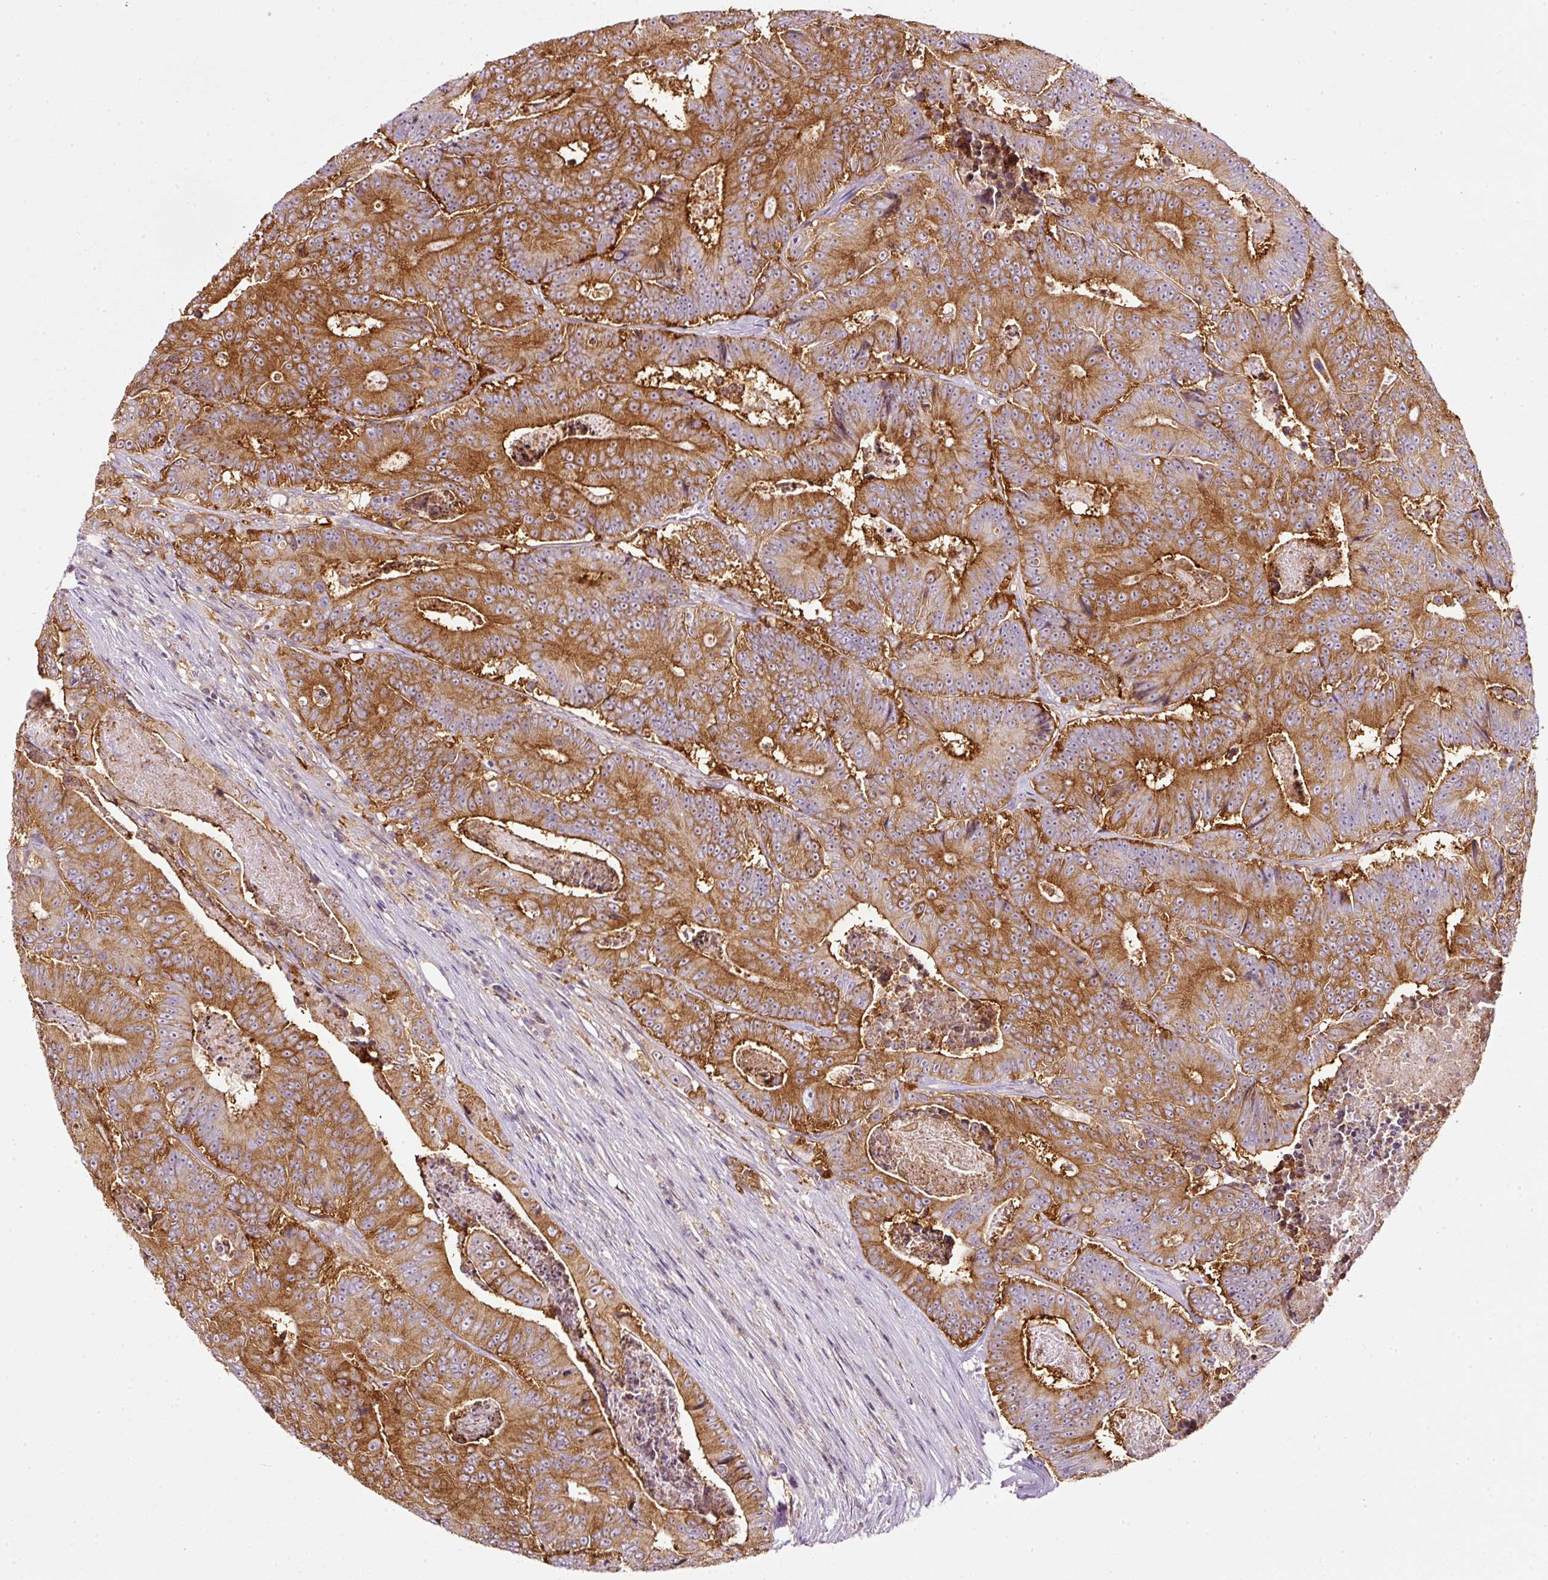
{"staining": {"intensity": "strong", "quantity": ">75%", "location": "cytoplasmic/membranous"}, "tissue": "colorectal cancer", "cell_type": "Tumor cells", "image_type": "cancer", "snomed": [{"axis": "morphology", "description": "Adenocarcinoma, NOS"}, {"axis": "topography", "description": "Colon"}], "caption": "A histopathology image showing strong cytoplasmic/membranous staining in about >75% of tumor cells in colorectal cancer (adenocarcinoma), as visualized by brown immunohistochemical staining.", "gene": "SCNM1", "patient": {"sex": "male", "age": 83}}